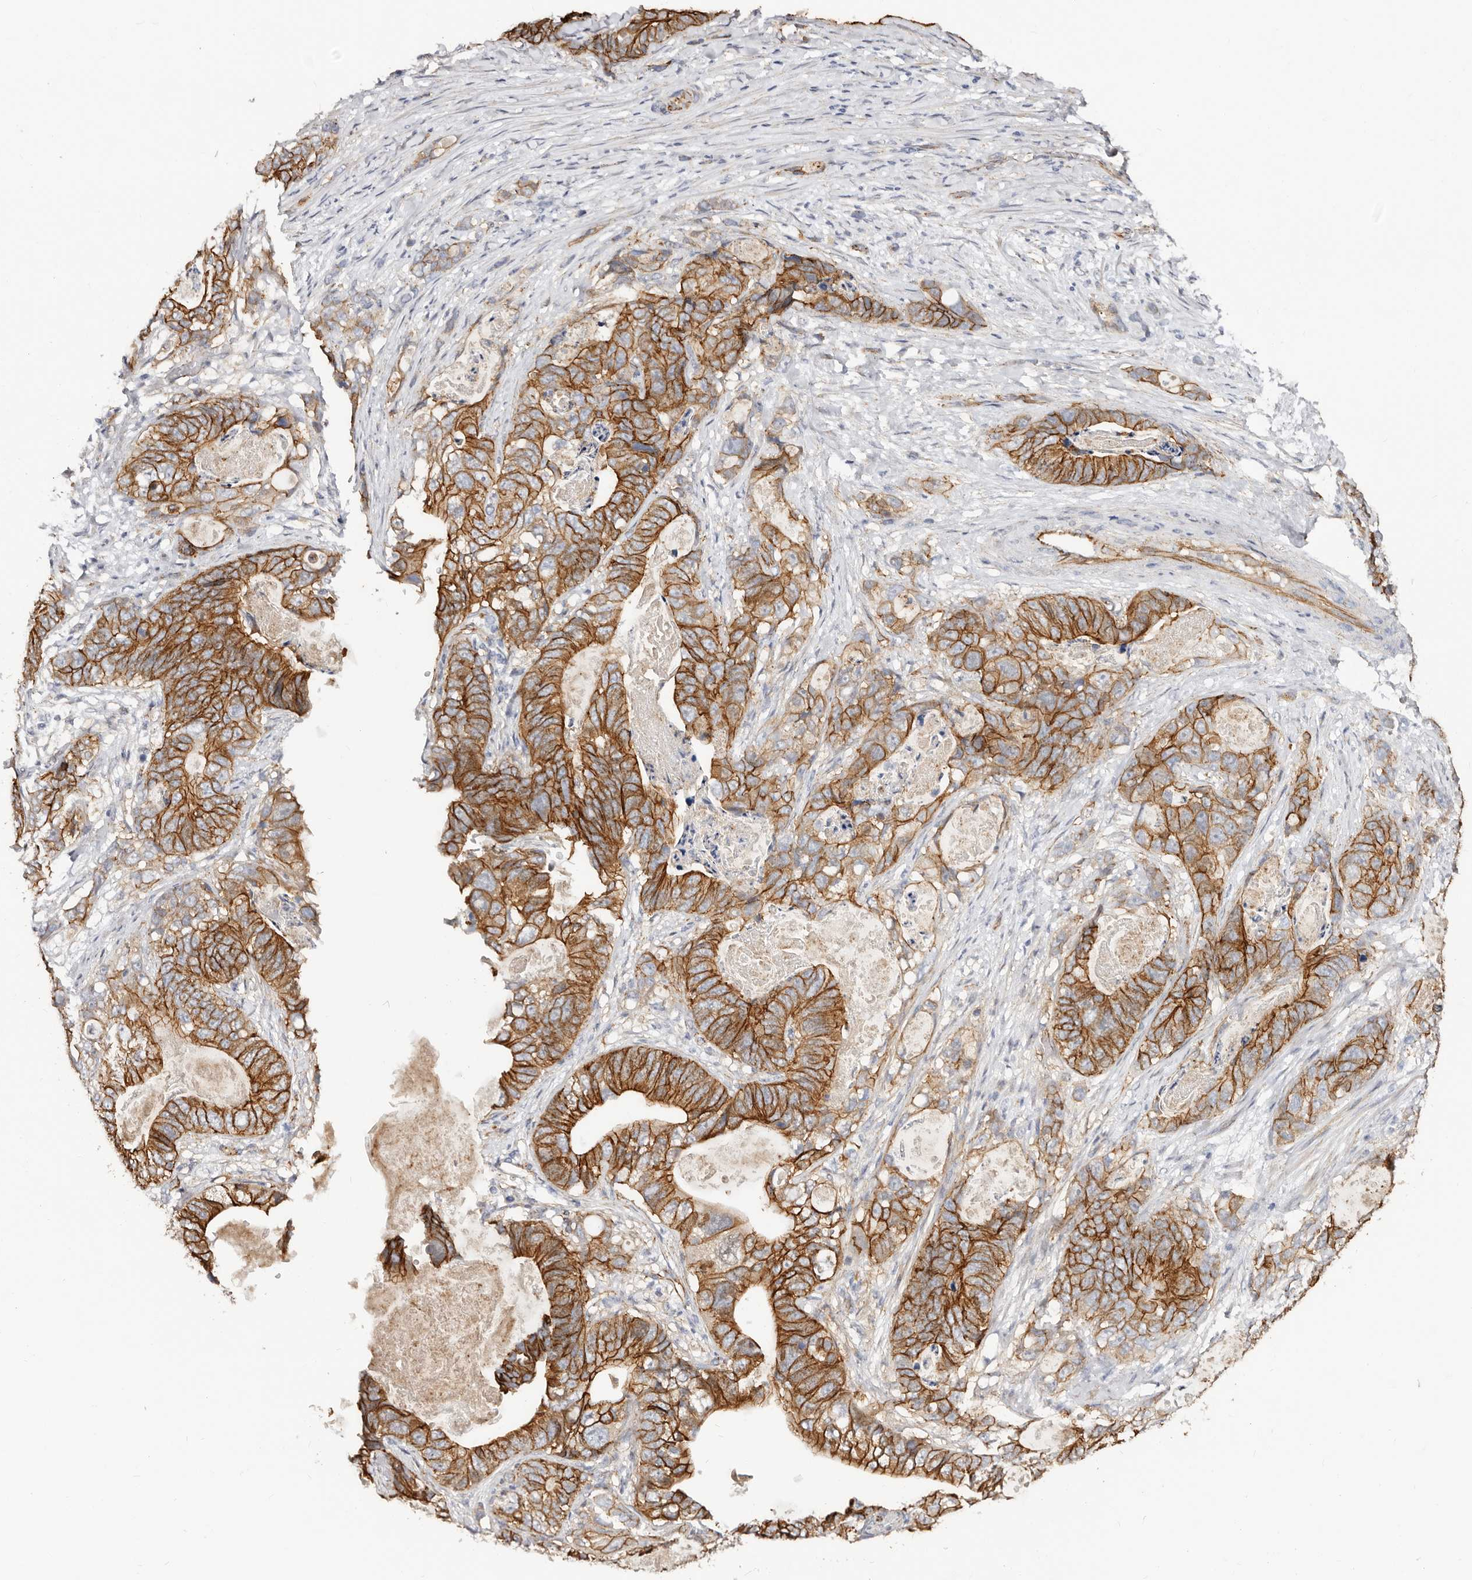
{"staining": {"intensity": "strong", "quantity": ">75%", "location": "cytoplasmic/membranous"}, "tissue": "stomach cancer", "cell_type": "Tumor cells", "image_type": "cancer", "snomed": [{"axis": "morphology", "description": "Normal tissue, NOS"}, {"axis": "morphology", "description": "Adenocarcinoma, NOS"}, {"axis": "topography", "description": "Stomach"}], "caption": "Immunohistochemical staining of stomach cancer (adenocarcinoma) shows high levels of strong cytoplasmic/membranous protein staining in approximately >75% of tumor cells. The staining was performed using DAB (3,3'-diaminobenzidine), with brown indicating positive protein expression. Nuclei are stained blue with hematoxylin.", "gene": "CTNNB1", "patient": {"sex": "female", "age": 89}}